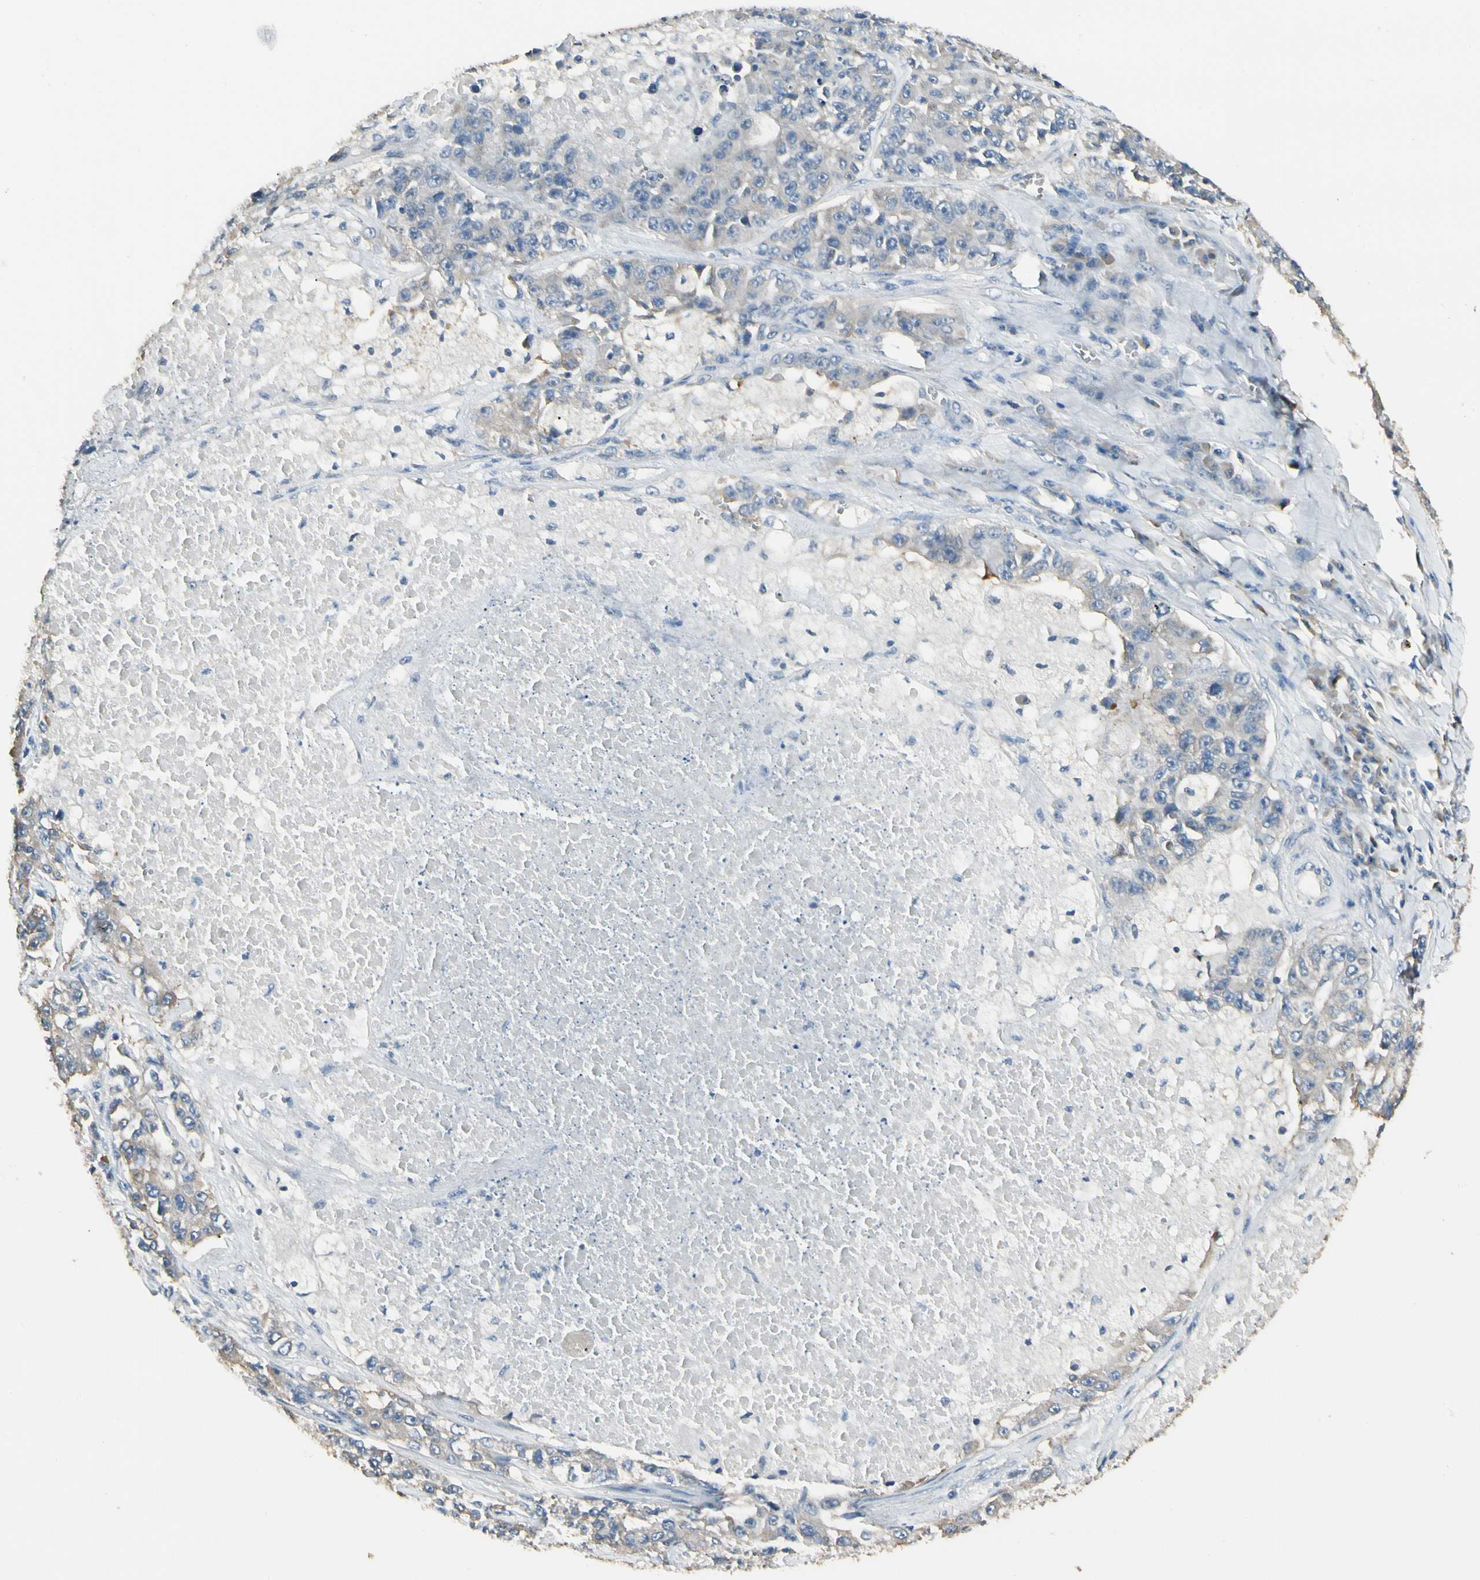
{"staining": {"intensity": "negative", "quantity": "none", "location": "none"}, "tissue": "lung cancer", "cell_type": "Tumor cells", "image_type": "cancer", "snomed": [{"axis": "morphology", "description": "Adenocarcinoma, NOS"}, {"axis": "topography", "description": "Lung"}], "caption": "Immunohistochemistry of adenocarcinoma (lung) shows no staining in tumor cells.", "gene": "GNE", "patient": {"sex": "male", "age": 49}}